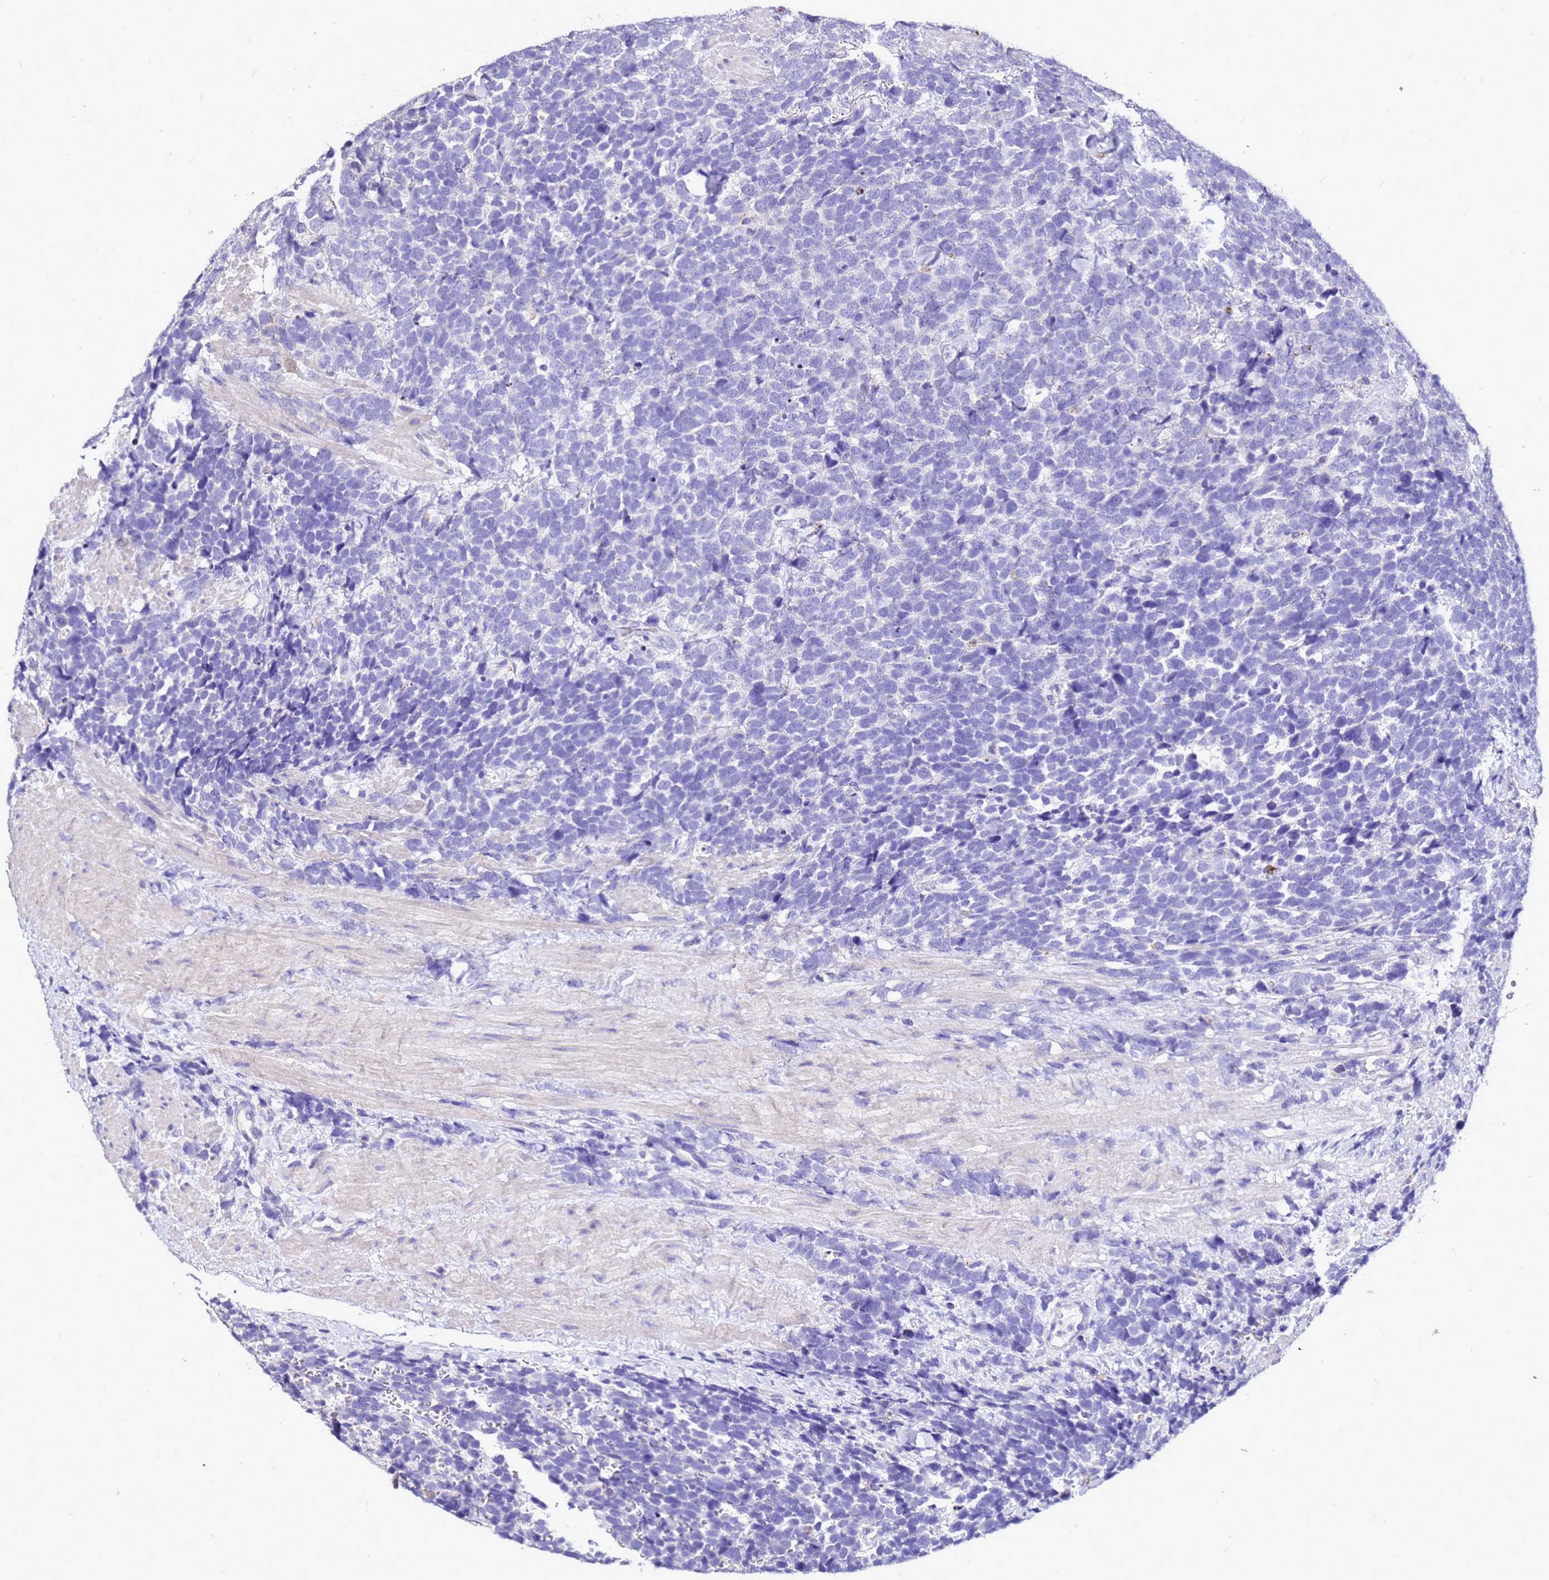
{"staining": {"intensity": "negative", "quantity": "none", "location": "none"}, "tissue": "urothelial cancer", "cell_type": "Tumor cells", "image_type": "cancer", "snomed": [{"axis": "morphology", "description": "Urothelial carcinoma, High grade"}, {"axis": "topography", "description": "Urinary bladder"}], "caption": "DAB (3,3'-diaminobenzidine) immunohistochemical staining of urothelial carcinoma (high-grade) exhibits no significant staining in tumor cells.", "gene": "S100A2", "patient": {"sex": "female", "age": 82}}